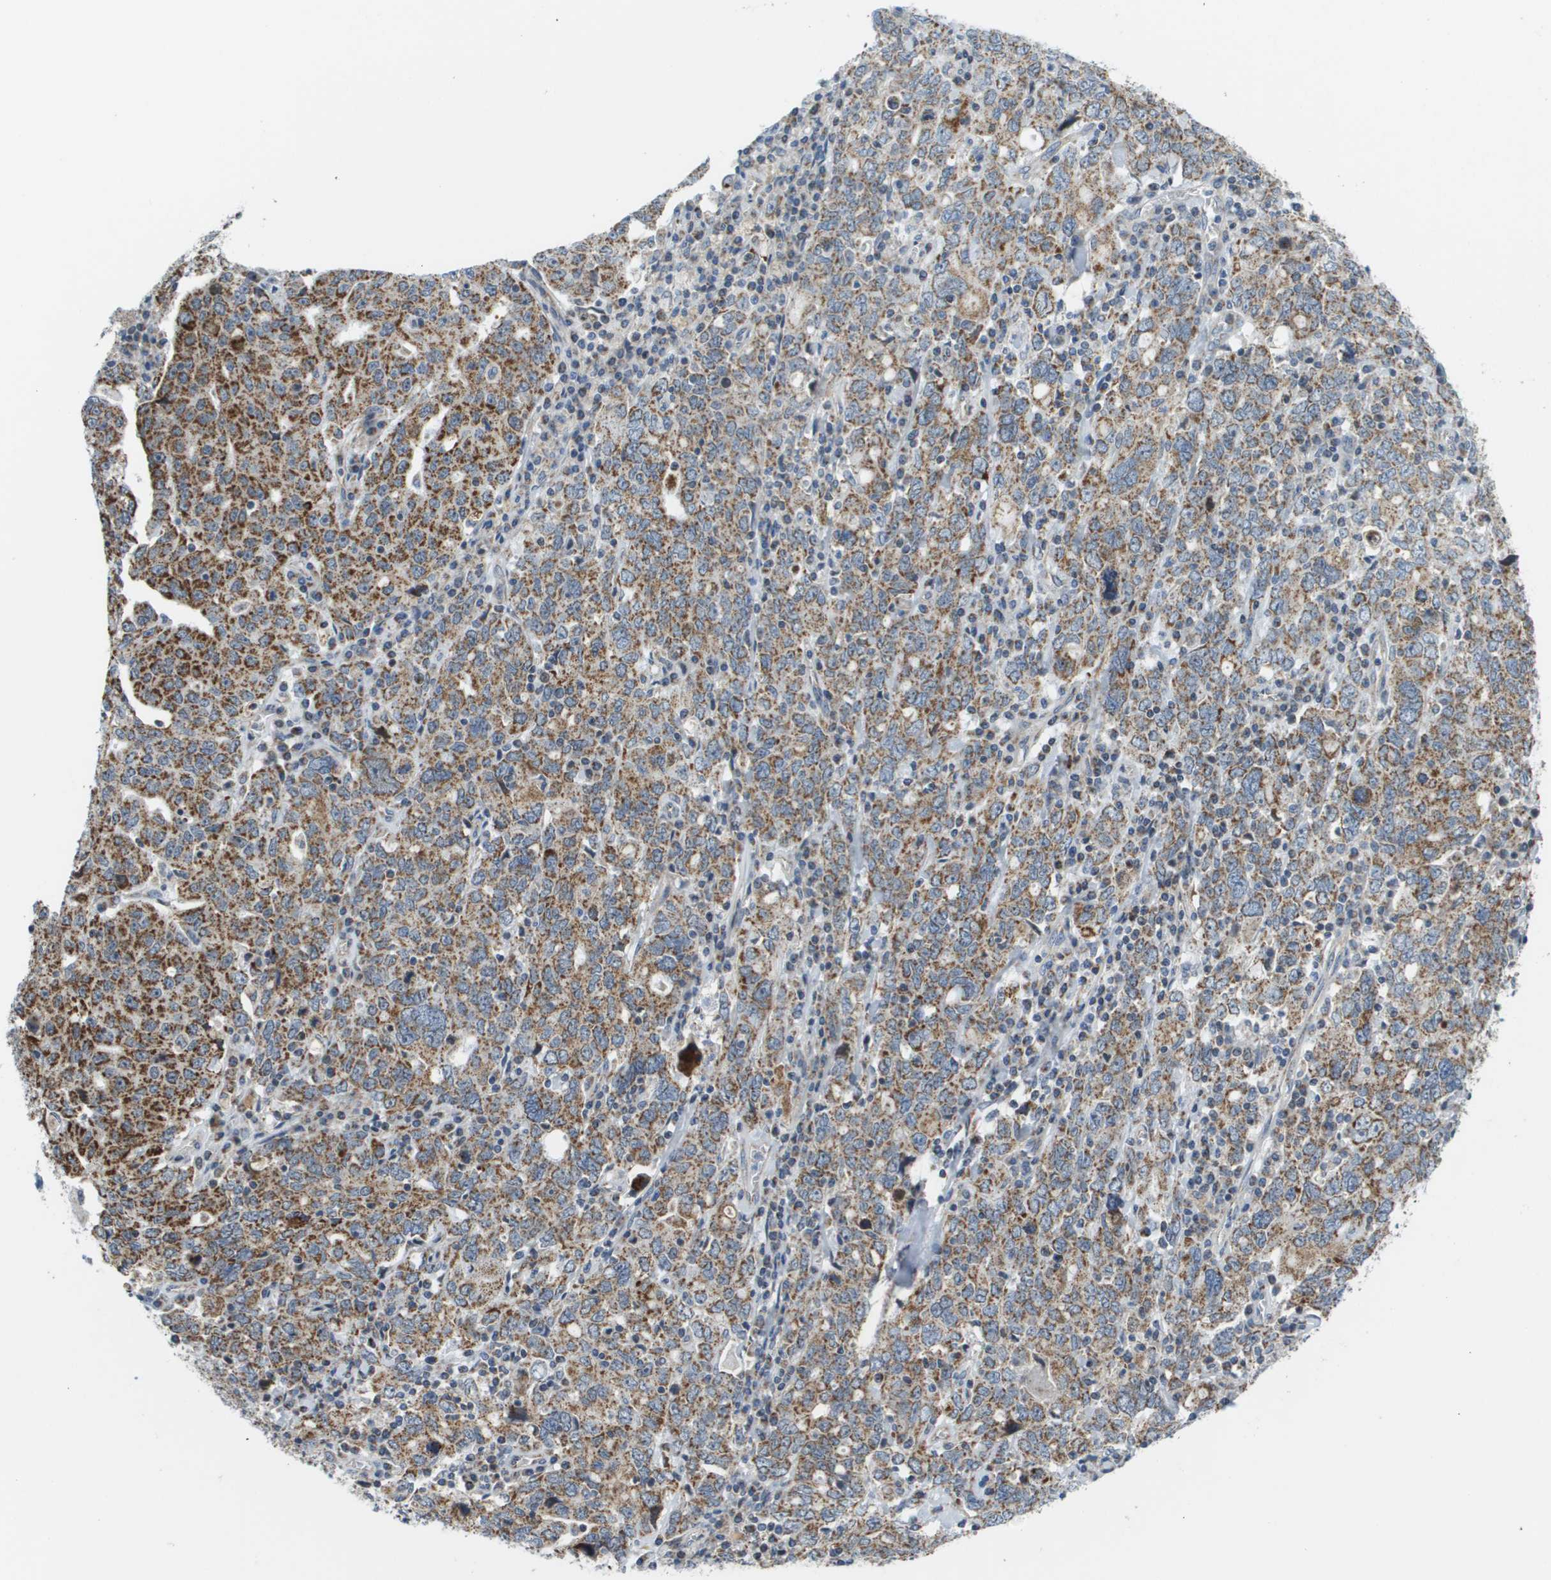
{"staining": {"intensity": "moderate", "quantity": ">75%", "location": "cytoplasmic/membranous"}, "tissue": "ovarian cancer", "cell_type": "Tumor cells", "image_type": "cancer", "snomed": [{"axis": "morphology", "description": "Carcinoma, endometroid"}, {"axis": "topography", "description": "Ovary"}], "caption": "This image demonstrates immunohistochemistry staining of human ovarian cancer (endometroid carcinoma), with medium moderate cytoplasmic/membranous staining in approximately >75% of tumor cells.", "gene": "KRT23", "patient": {"sex": "female", "age": 62}}